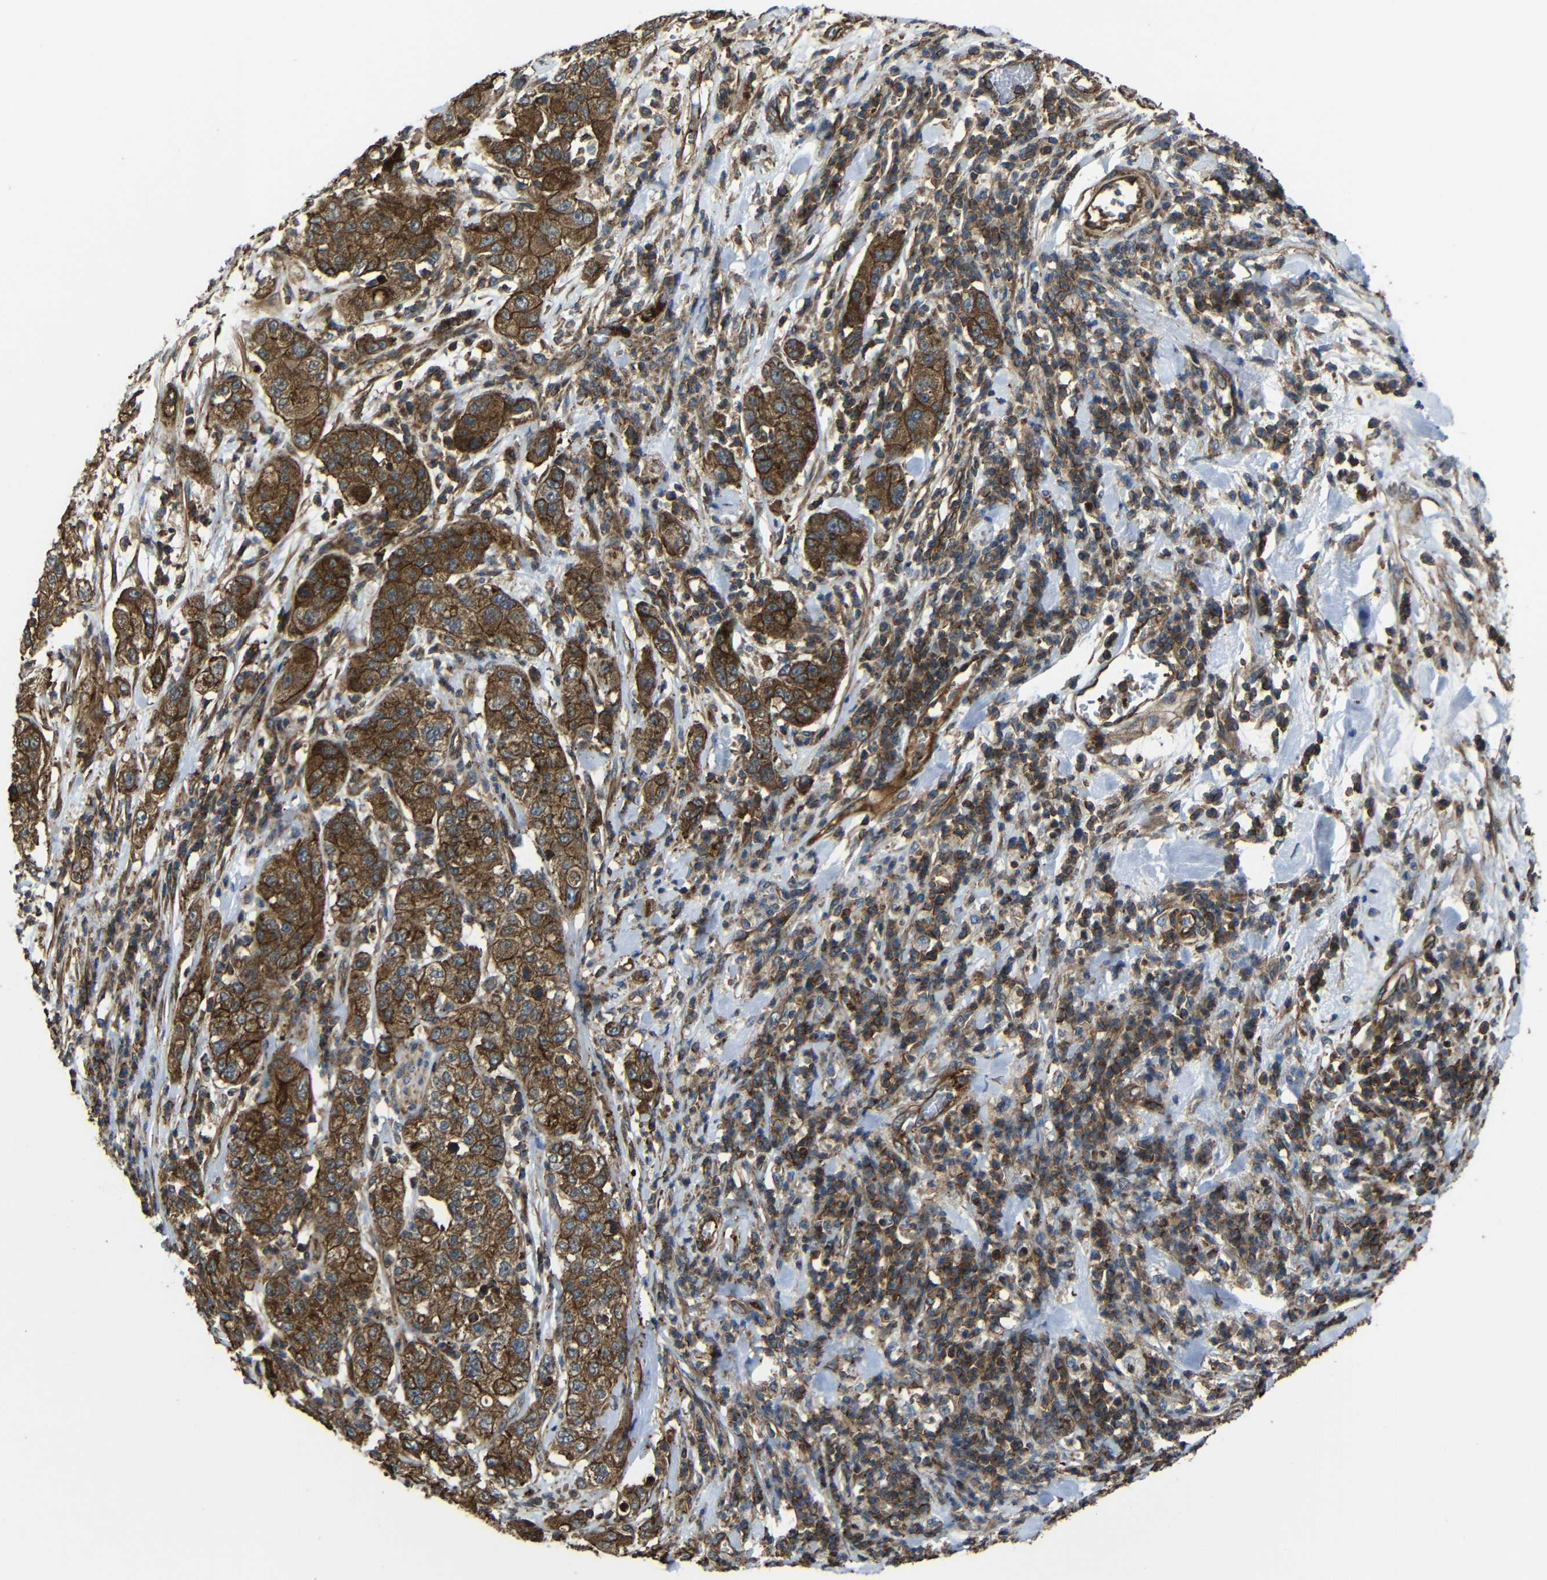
{"staining": {"intensity": "strong", "quantity": ">75%", "location": "cytoplasmic/membranous"}, "tissue": "pancreatic cancer", "cell_type": "Tumor cells", "image_type": "cancer", "snomed": [{"axis": "morphology", "description": "Adenocarcinoma, NOS"}, {"axis": "topography", "description": "Pancreas"}], "caption": "An immunohistochemistry micrograph of tumor tissue is shown. Protein staining in brown labels strong cytoplasmic/membranous positivity in pancreatic adenocarcinoma within tumor cells. The staining is performed using DAB brown chromogen to label protein expression. The nuclei are counter-stained blue using hematoxylin.", "gene": "PTCH1", "patient": {"sex": "female", "age": 78}}